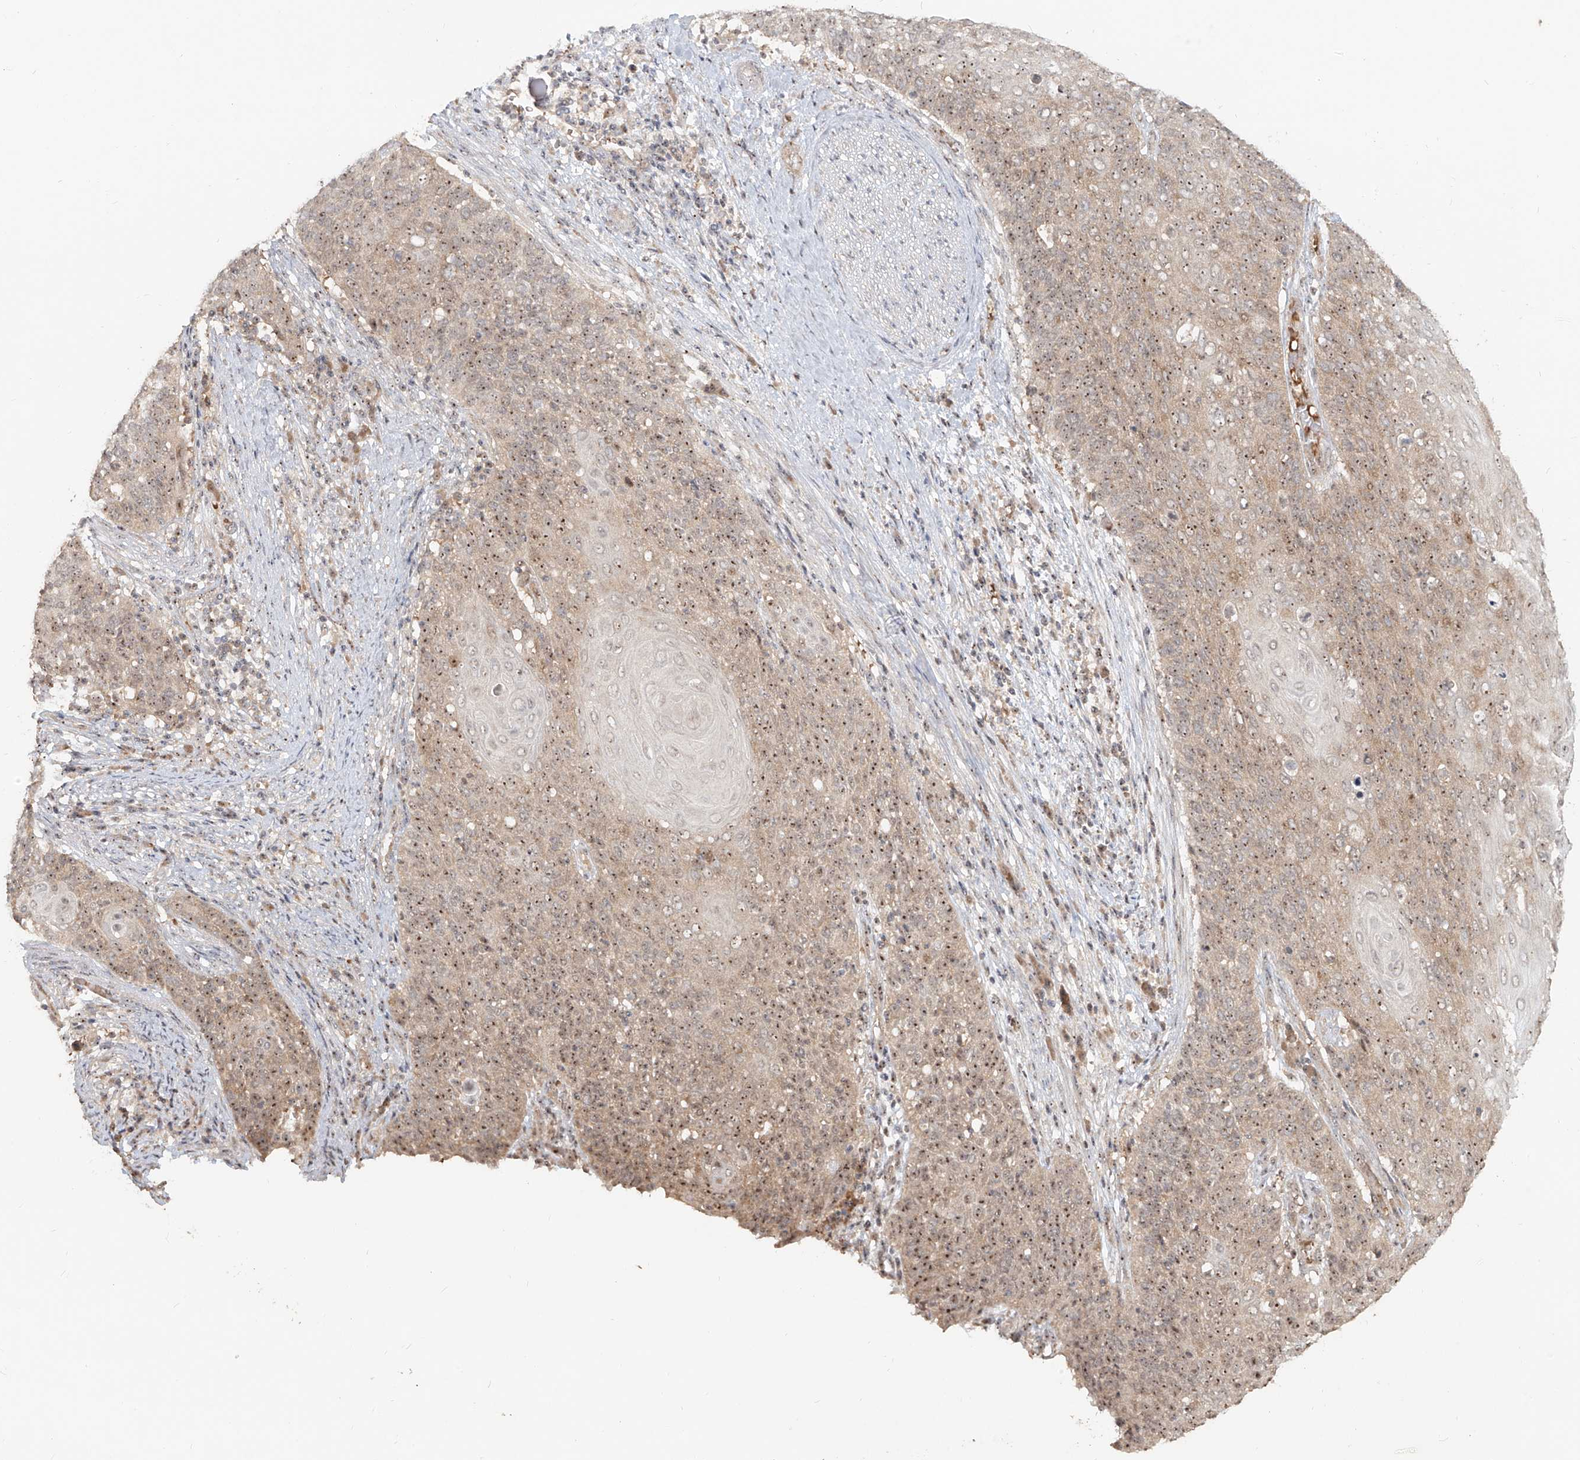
{"staining": {"intensity": "moderate", "quantity": ">75%", "location": "cytoplasmic/membranous,nuclear"}, "tissue": "cervical cancer", "cell_type": "Tumor cells", "image_type": "cancer", "snomed": [{"axis": "morphology", "description": "Squamous cell carcinoma, NOS"}, {"axis": "topography", "description": "Cervix"}], "caption": "Immunohistochemistry of human cervical squamous cell carcinoma reveals medium levels of moderate cytoplasmic/membranous and nuclear expression in about >75% of tumor cells.", "gene": "BYSL", "patient": {"sex": "female", "age": 39}}